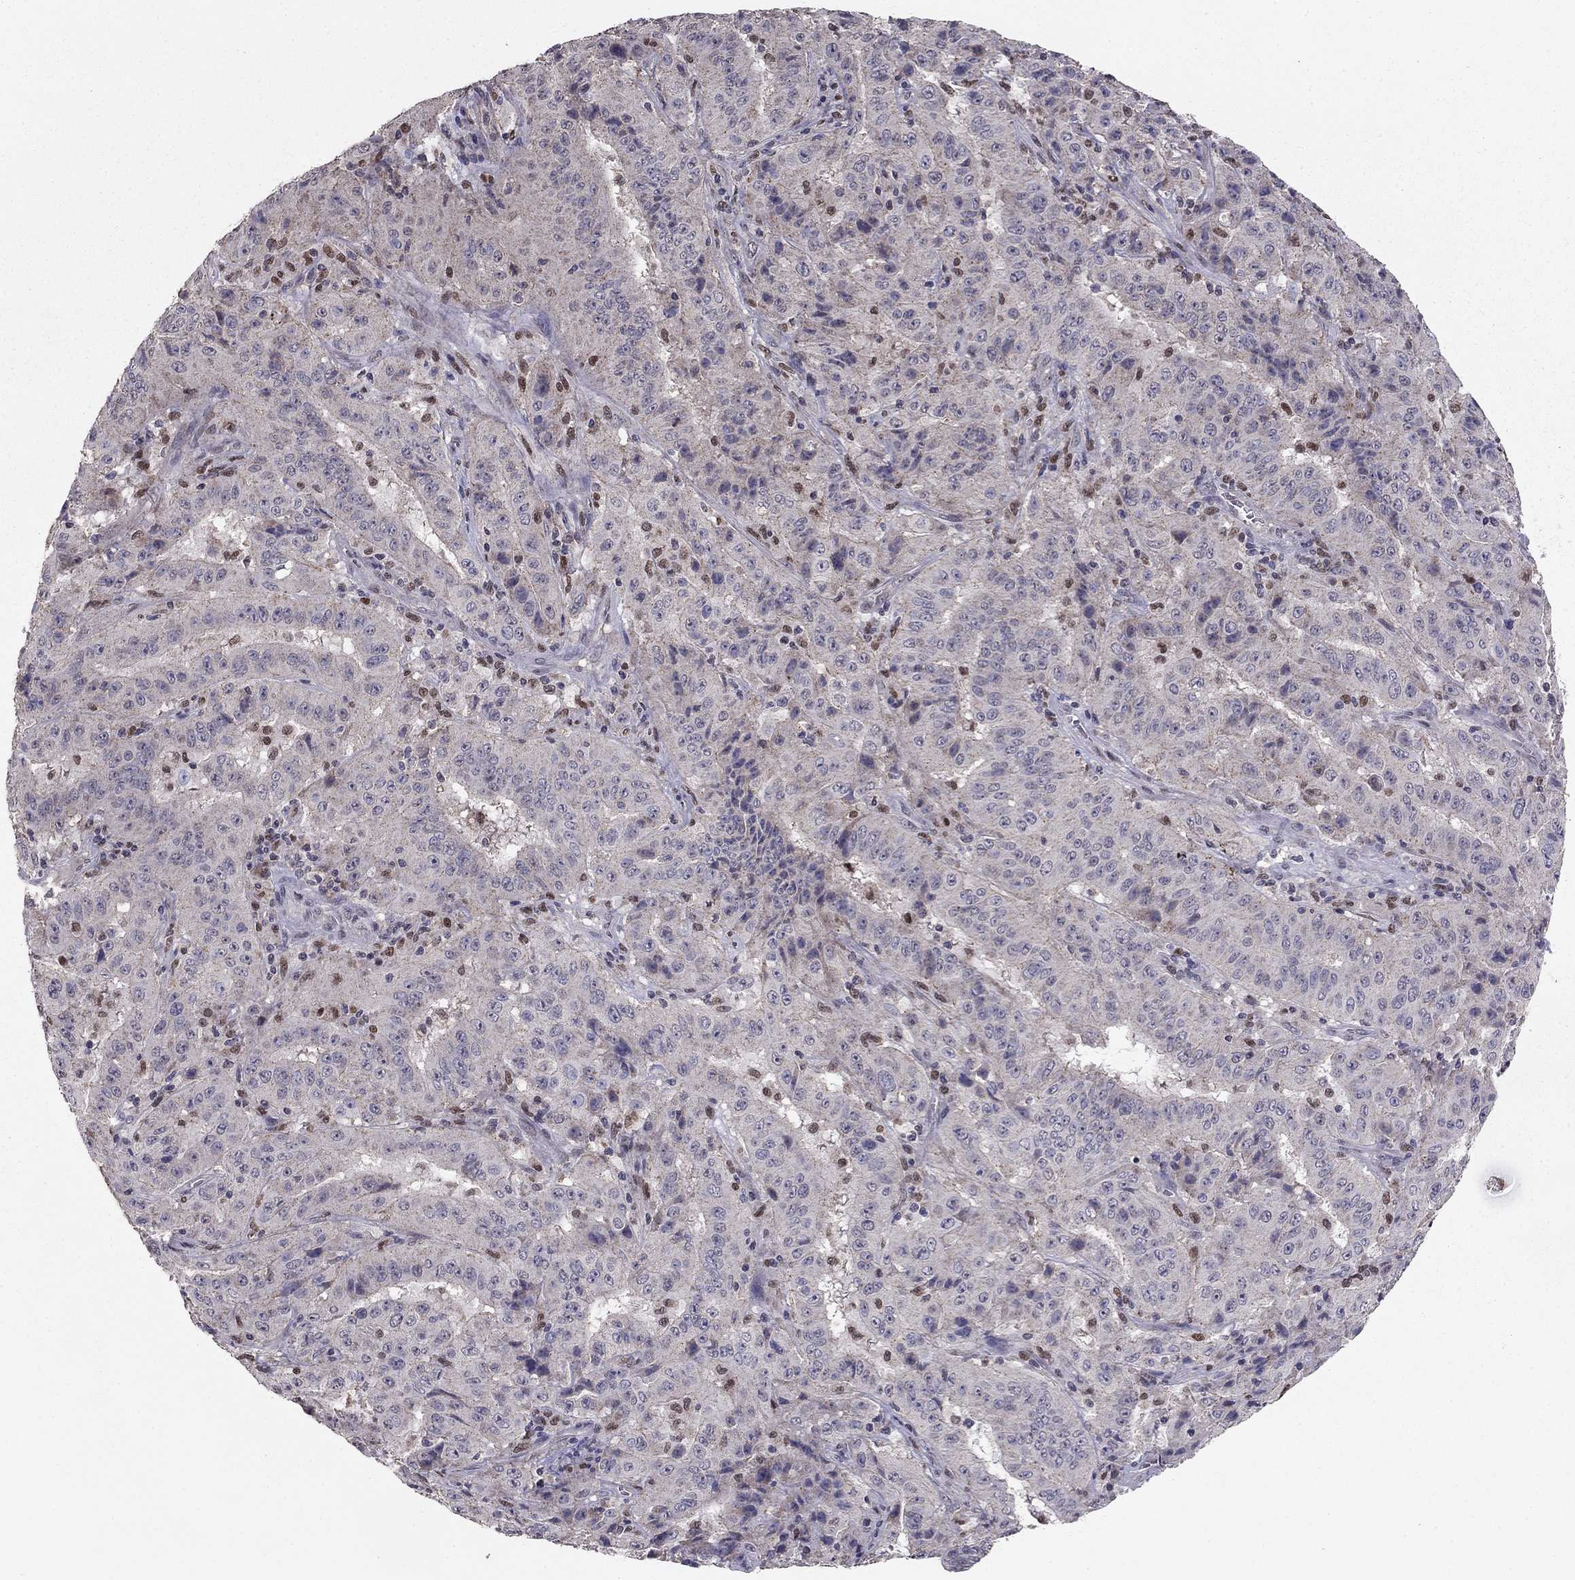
{"staining": {"intensity": "negative", "quantity": "none", "location": "none"}, "tissue": "pancreatic cancer", "cell_type": "Tumor cells", "image_type": "cancer", "snomed": [{"axis": "morphology", "description": "Adenocarcinoma, NOS"}, {"axis": "topography", "description": "Pancreas"}], "caption": "This is a photomicrograph of immunohistochemistry (IHC) staining of pancreatic adenocarcinoma, which shows no positivity in tumor cells. The staining is performed using DAB brown chromogen with nuclei counter-stained in using hematoxylin.", "gene": "HCN1", "patient": {"sex": "male", "age": 63}}